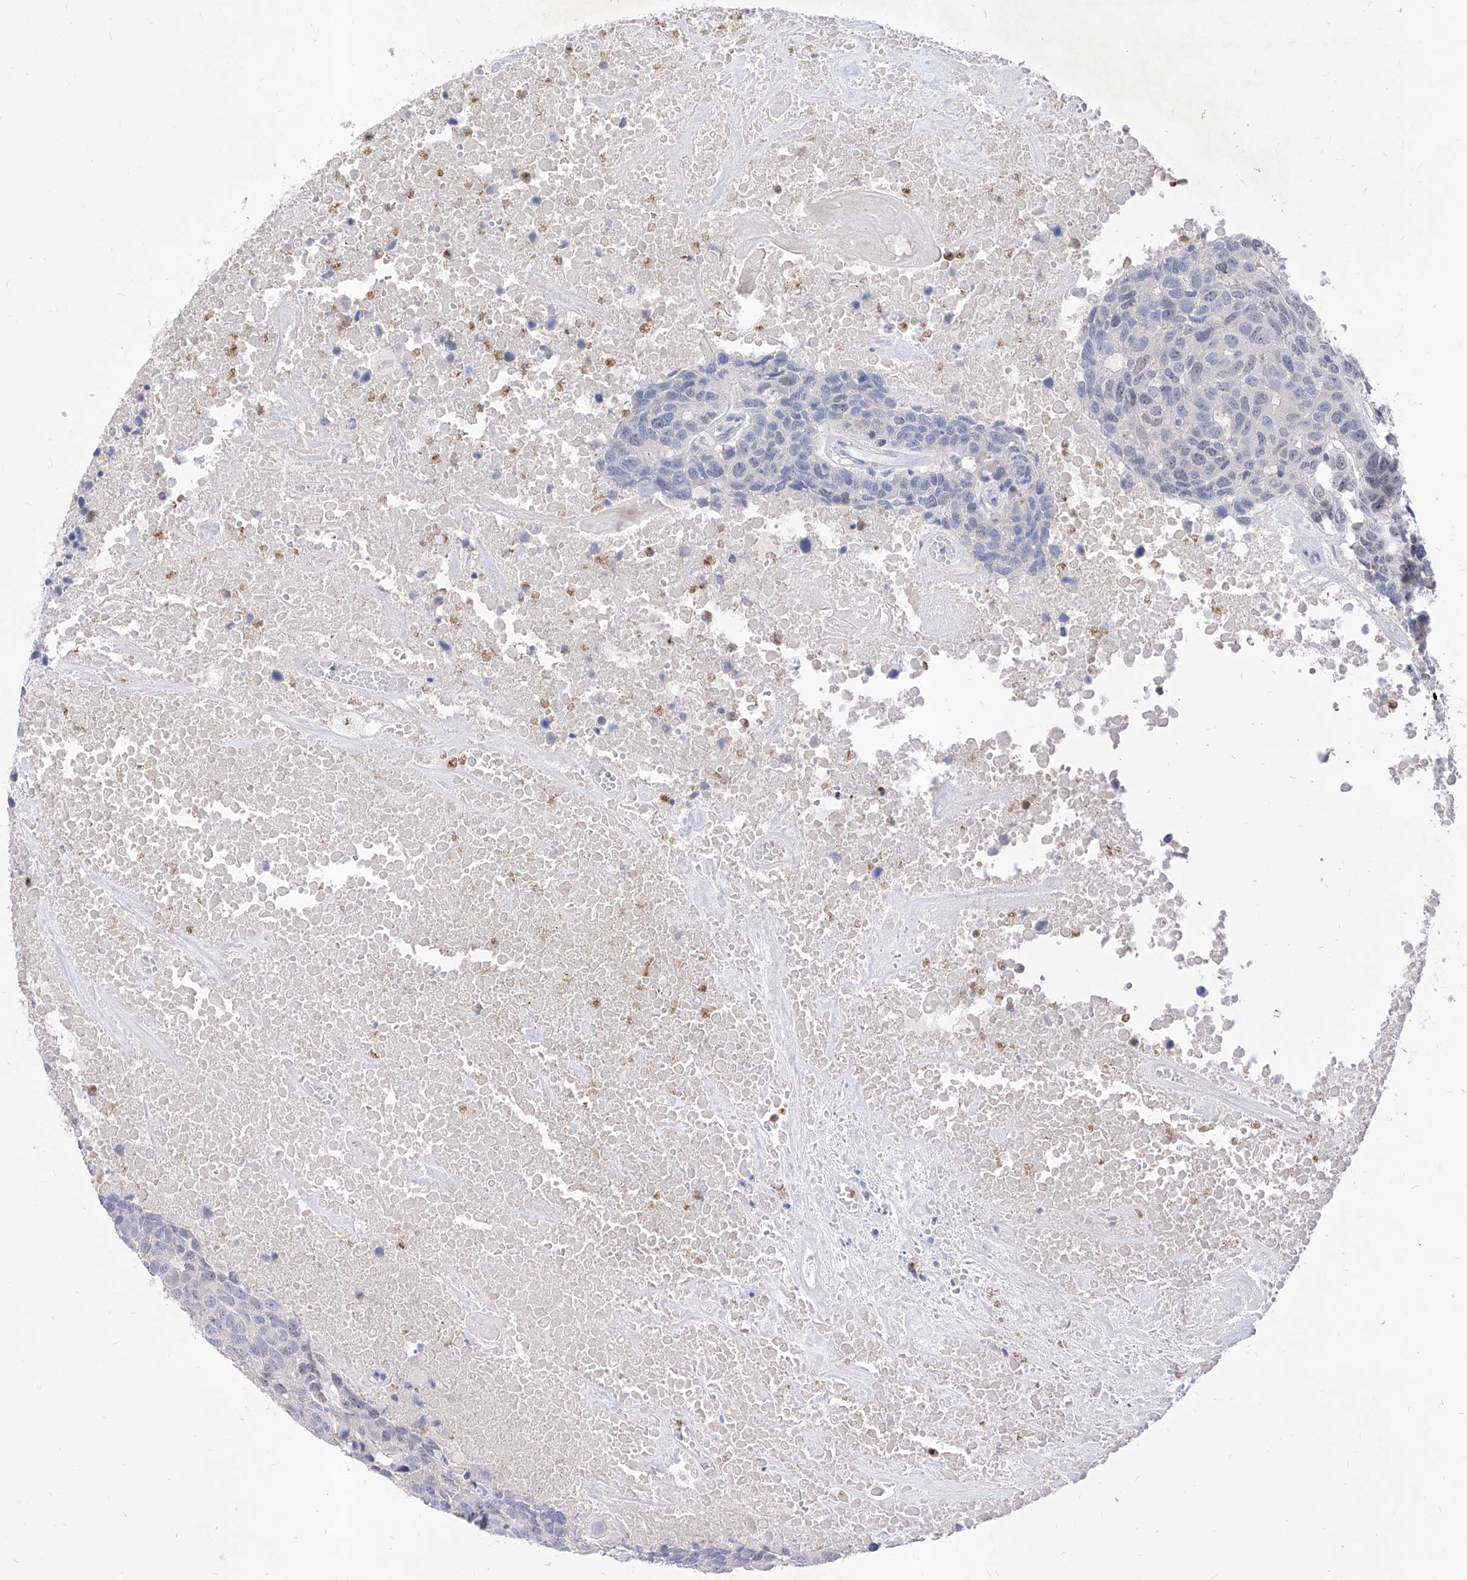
{"staining": {"intensity": "negative", "quantity": "none", "location": "none"}, "tissue": "head and neck cancer", "cell_type": "Tumor cells", "image_type": "cancer", "snomed": [{"axis": "morphology", "description": "Squamous cell carcinoma, NOS"}, {"axis": "topography", "description": "Head-Neck"}], "caption": "A high-resolution photomicrograph shows immunohistochemistry (IHC) staining of squamous cell carcinoma (head and neck), which exhibits no significant positivity in tumor cells.", "gene": "VAX1", "patient": {"sex": "male", "age": 66}}